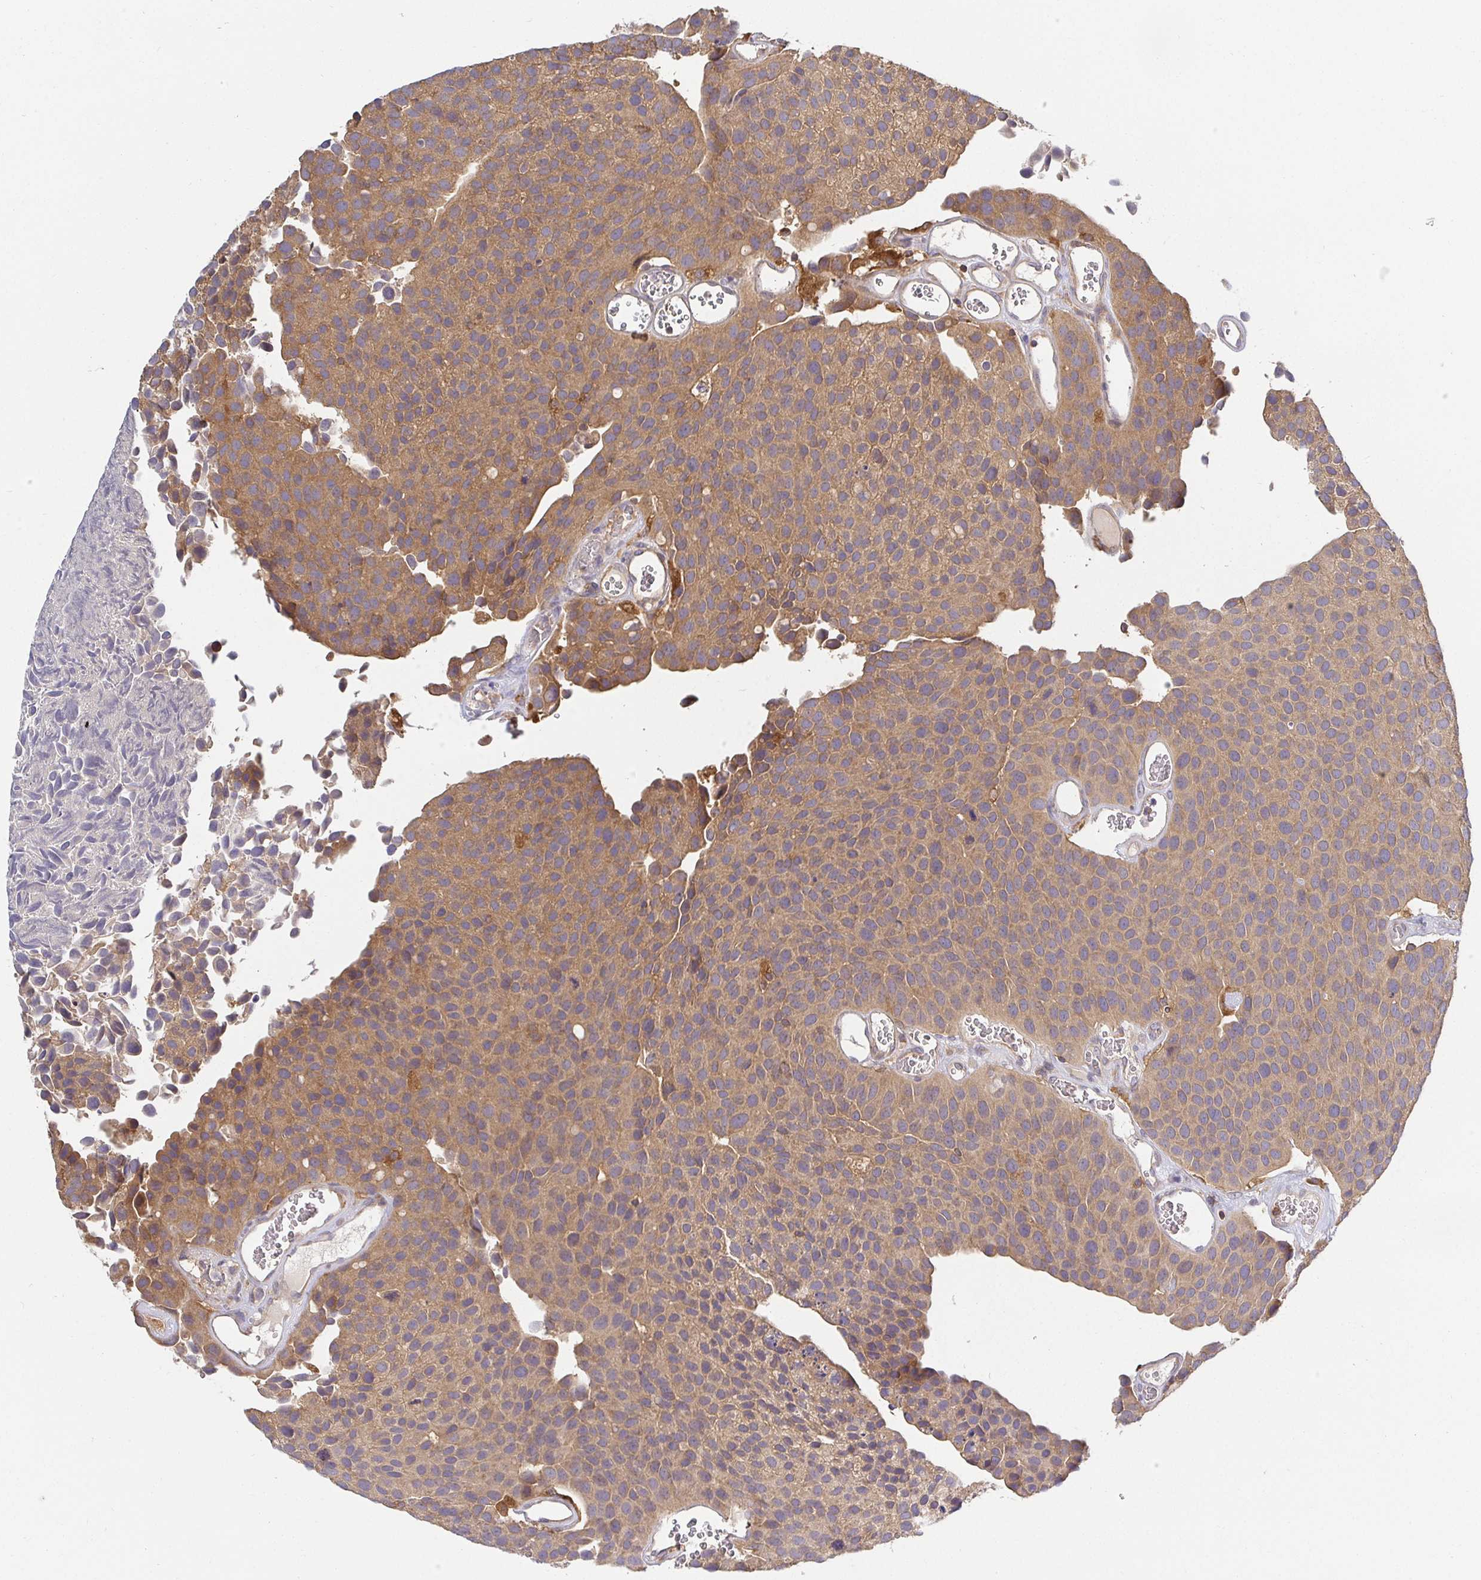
{"staining": {"intensity": "moderate", "quantity": ">75%", "location": "cytoplasmic/membranous"}, "tissue": "urothelial cancer", "cell_type": "Tumor cells", "image_type": "cancer", "snomed": [{"axis": "morphology", "description": "Urothelial carcinoma, Low grade"}, {"axis": "topography", "description": "Urinary bladder"}], "caption": "The immunohistochemical stain labels moderate cytoplasmic/membranous positivity in tumor cells of urothelial carcinoma (low-grade) tissue.", "gene": "ATP6V1F", "patient": {"sex": "female", "age": 69}}